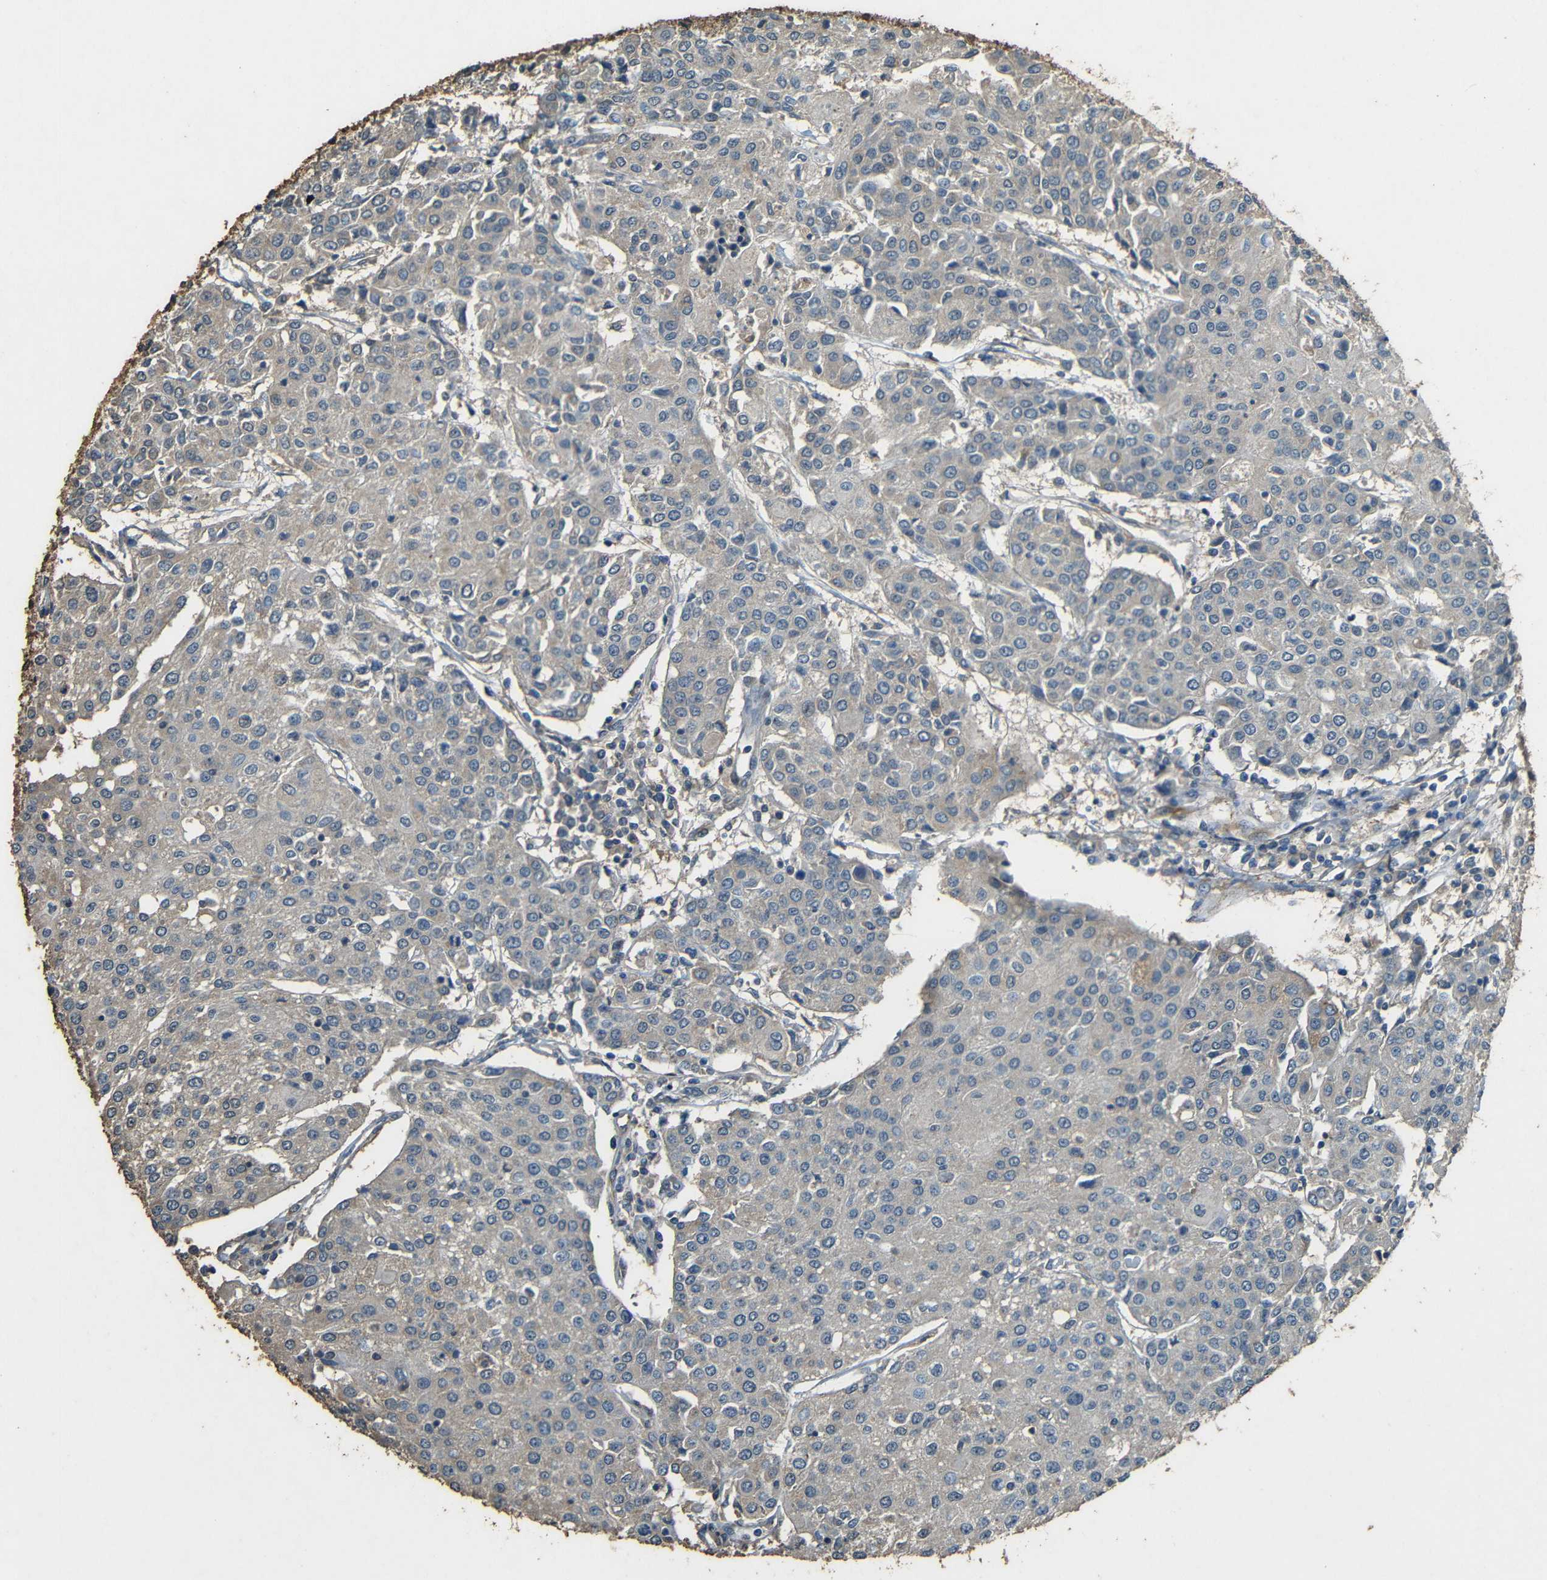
{"staining": {"intensity": "negative", "quantity": "none", "location": "none"}, "tissue": "urothelial cancer", "cell_type": "Tumor cells", "image_type": "cancer", "snomed": [{"axis": "morphology", "description": "Urothelial carcinoma, High grade"}, {"axis": "topography", "description": "Urinary bladder"}], "caption": "IHC micrograph of neoplastic tissue: human urothelial cancer stained with DAB (3,3'-diaminobenzidine) displays no significant protein expression in tumor cells.", "gene": "PDE5A", "patient": {"sex": "female", "age": 85}}